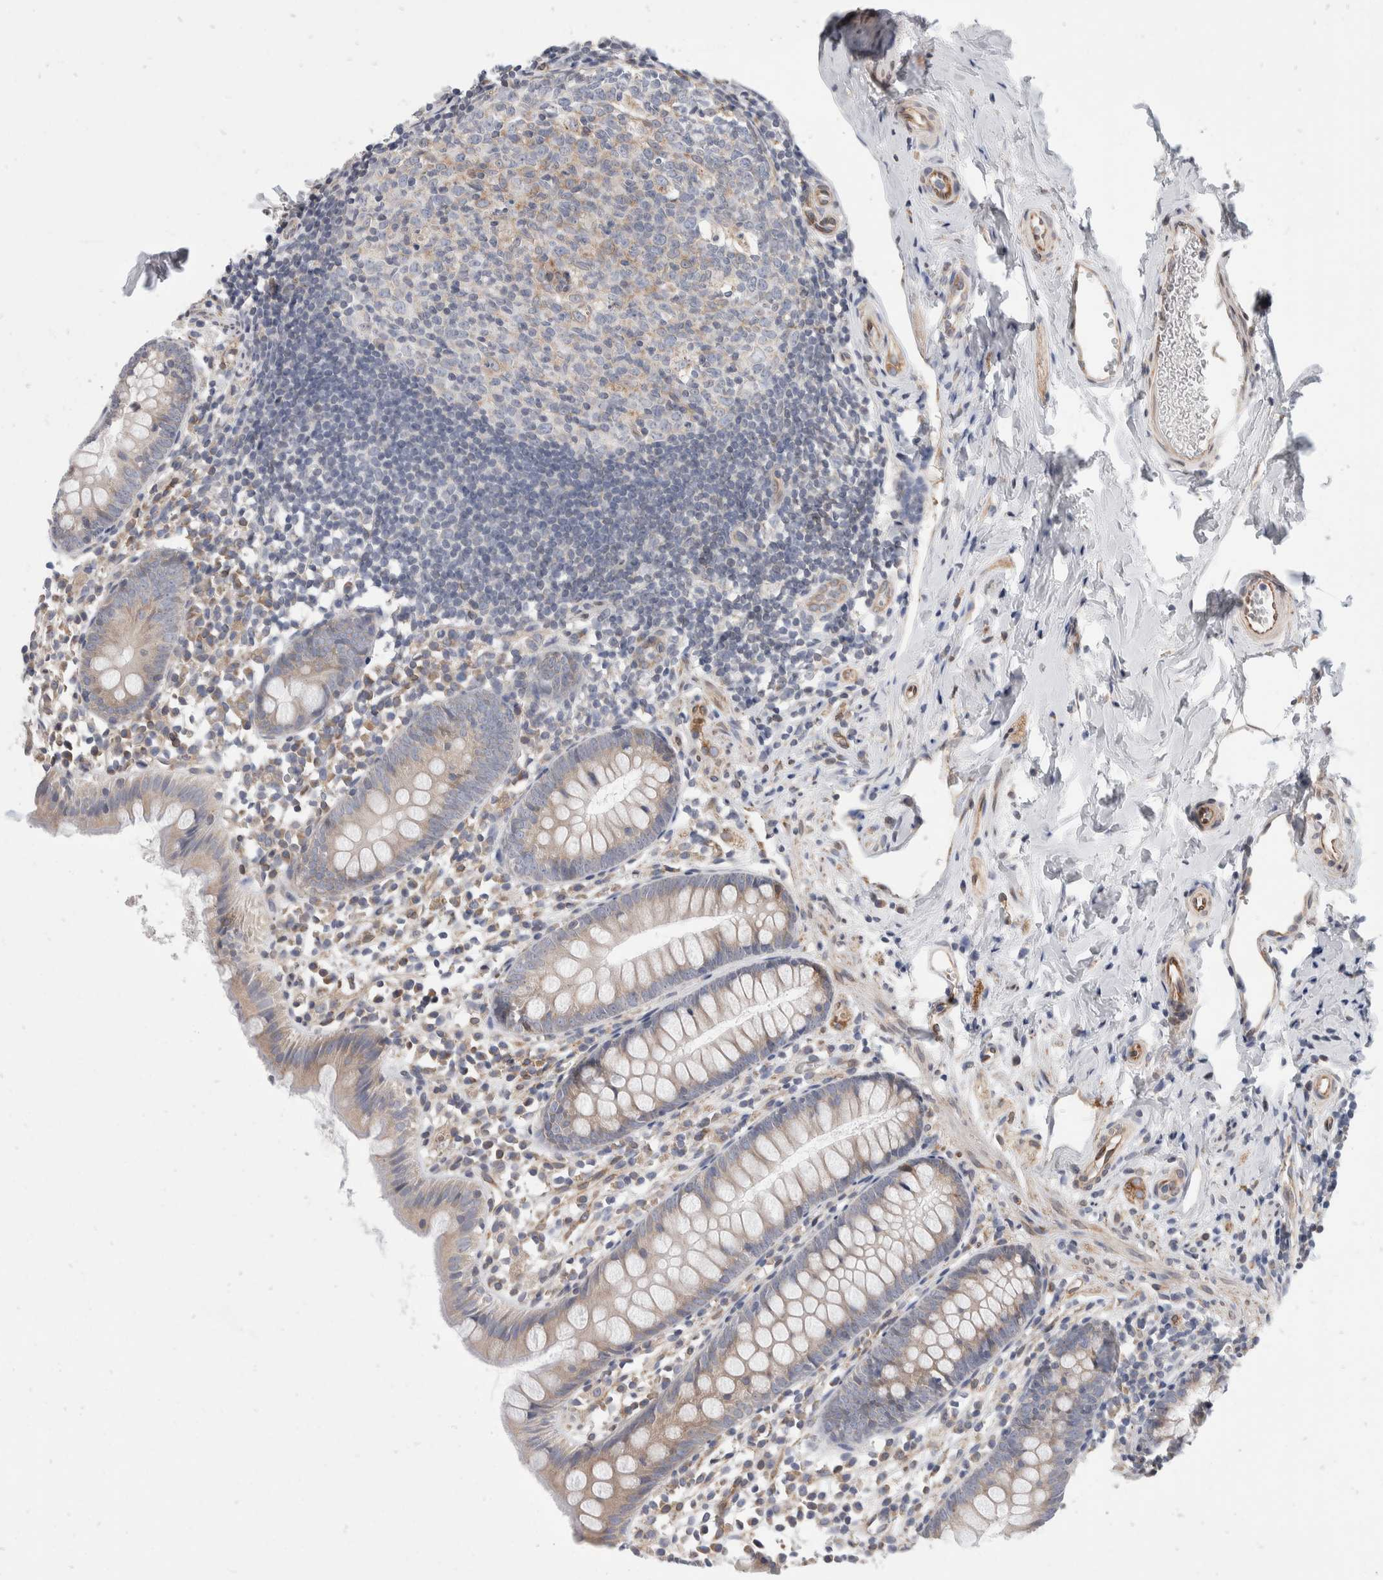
{"staining": {"intensity": "weak", "quantity": ">75%", "location": "cytoplasmic/membranous"}, "tissue": "appendix", "cell_type": "Glandular cells", "image_type": "normal", "snomed": [{"axis": "morphology", "description": "Normal tissue, NOS"}, {"axis": "topography", "description": "Appendix"}], "caption": "Immunohistochemical staining of normal appendix exhibits low levels of weak cytoplasmic/membranous expression in about >75% of glandular cells.", "gene": "TMEM245", "patient": {"sex": "female", "age": 20}}